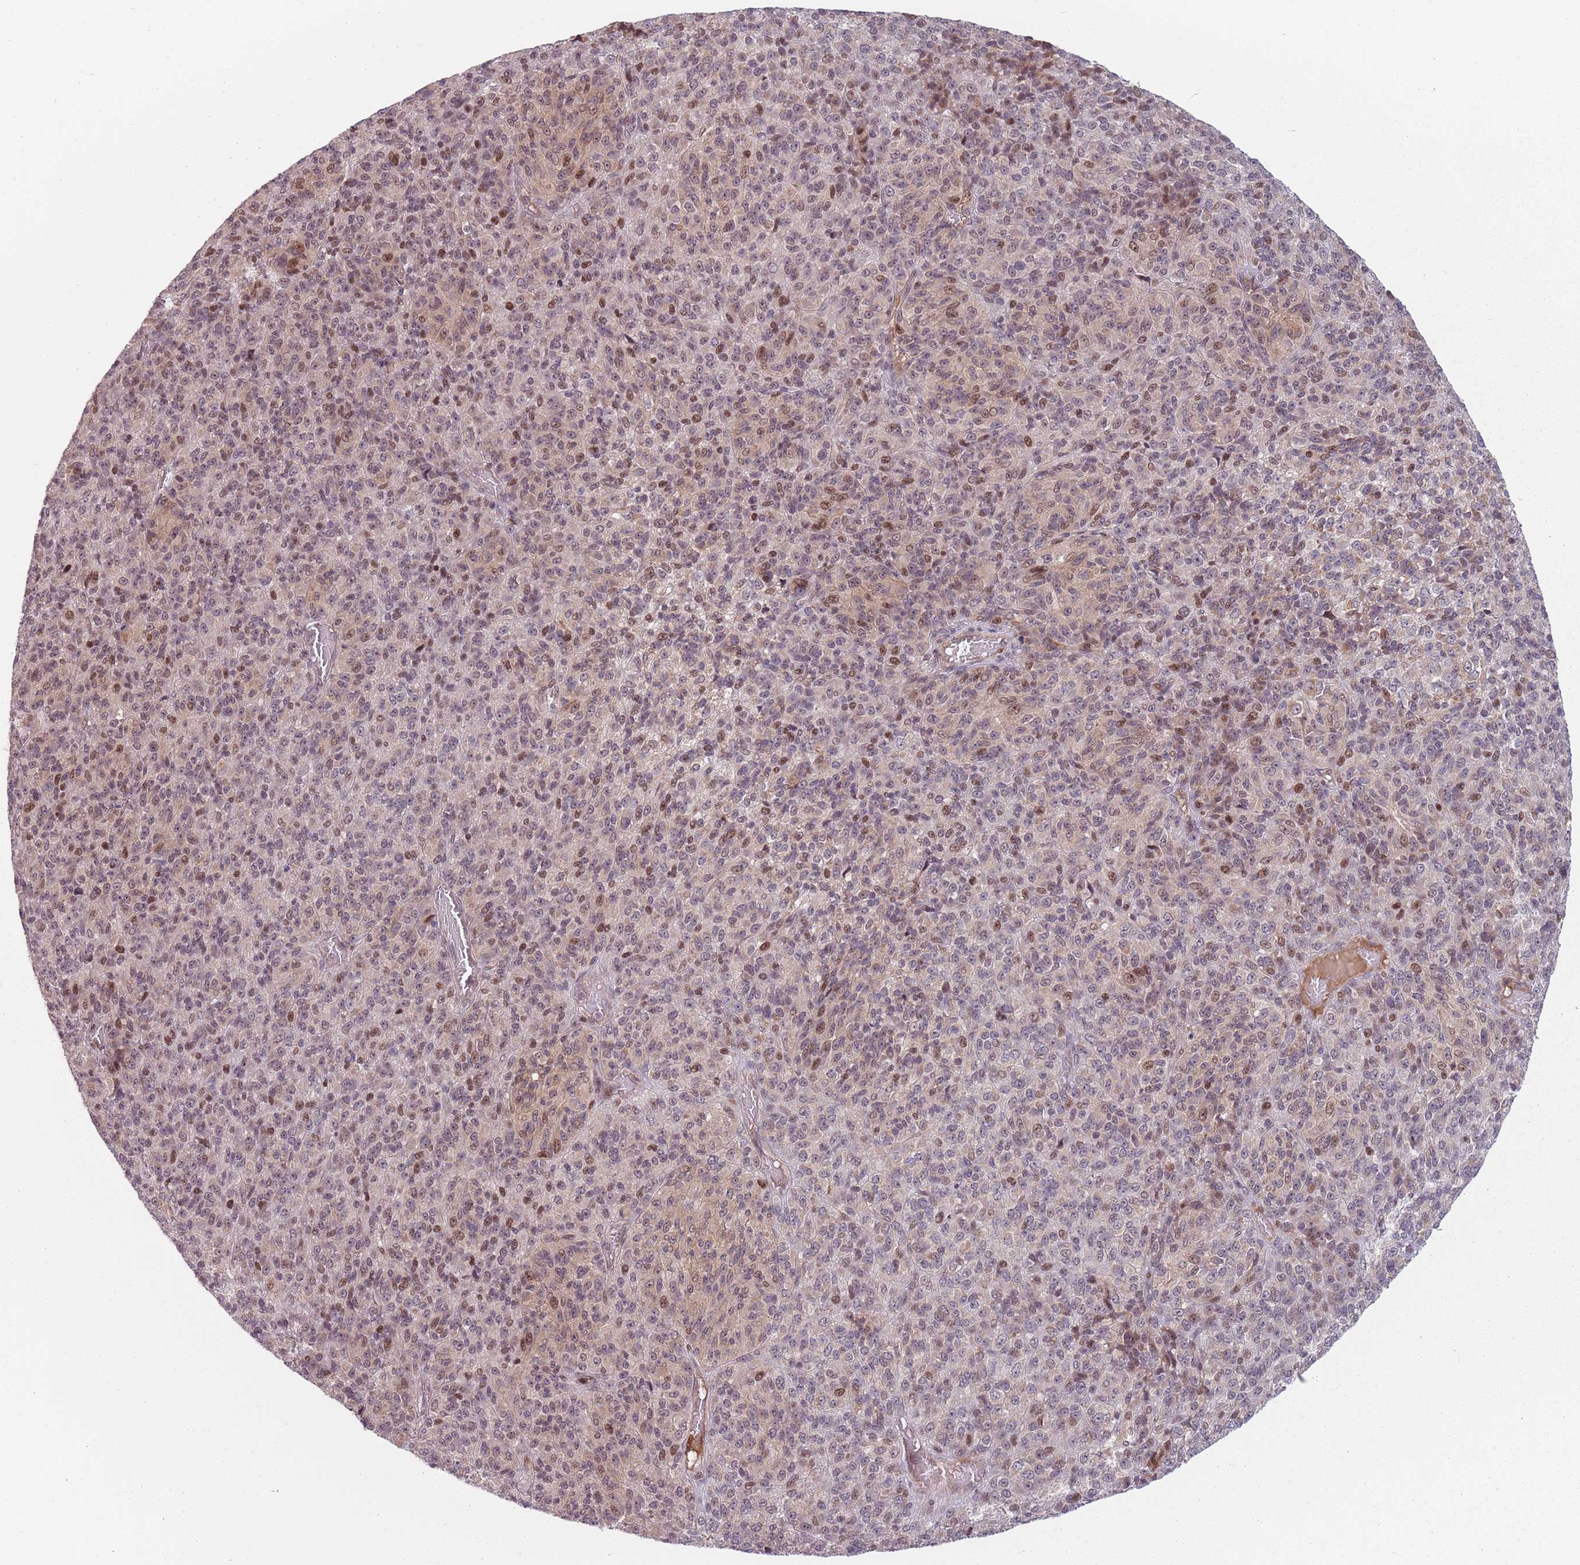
{"staining": {"intensity": "moderate", "quantity": "25%-75%", "location": "nuclear"}, "tissue": "melanoma", "cell_type": "Tumor cells", "image_type": "cancer", "snomed": [{"axis": "morphology", "description": "Malignant melanoma, Metastatic site"}, {"axis": "topography", "description": "Brain"}], "caption": "Melanoma was stained to show a protein in brown. There is medium levels of moderate nuclear staining in about 25%-75% of tumor cells.", "gene": "ADGRG1", "patient": {"sex": "female", "age": 56}}